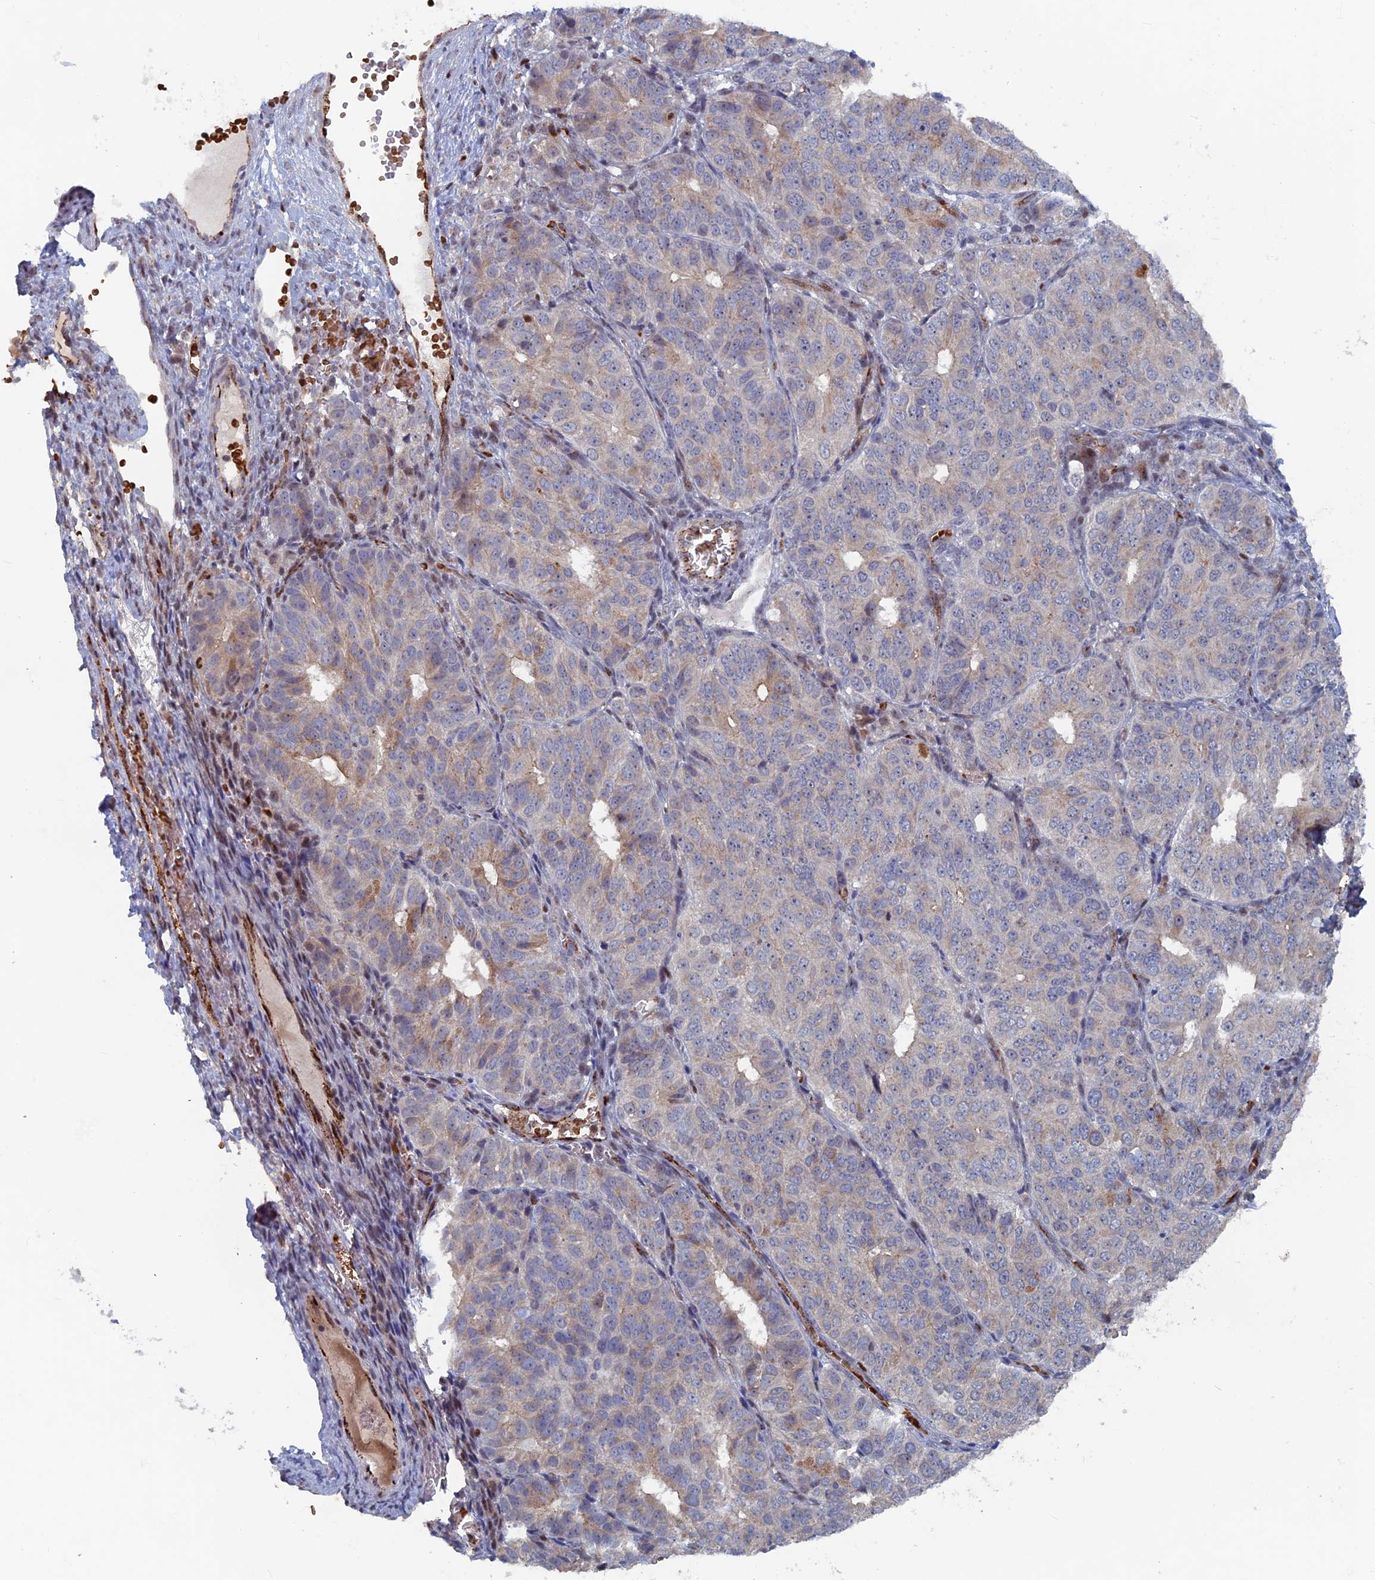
{"staining": {"intensity": "weak", "quantity": "25%-75%", "location": "cytoplasmic/membranous"}, "tissue": "ovarian cancer", "cell_type": "Tumor cells", "image_type": "cancer", "snomed": [{"axis": "morphology", "description": "Carcinoma, endometroid"}, {"axis": "topography", "description": "Ovary"}], "caption": "Protein analysis of ovarian cancer (endometroid carcinoma) tissue exhibits weak cytoplasmic/membranous positivity in about 25%-75% of tumor cells.", "gene": "SH3D21", "patient": {"sex": "female", "age": 51}}